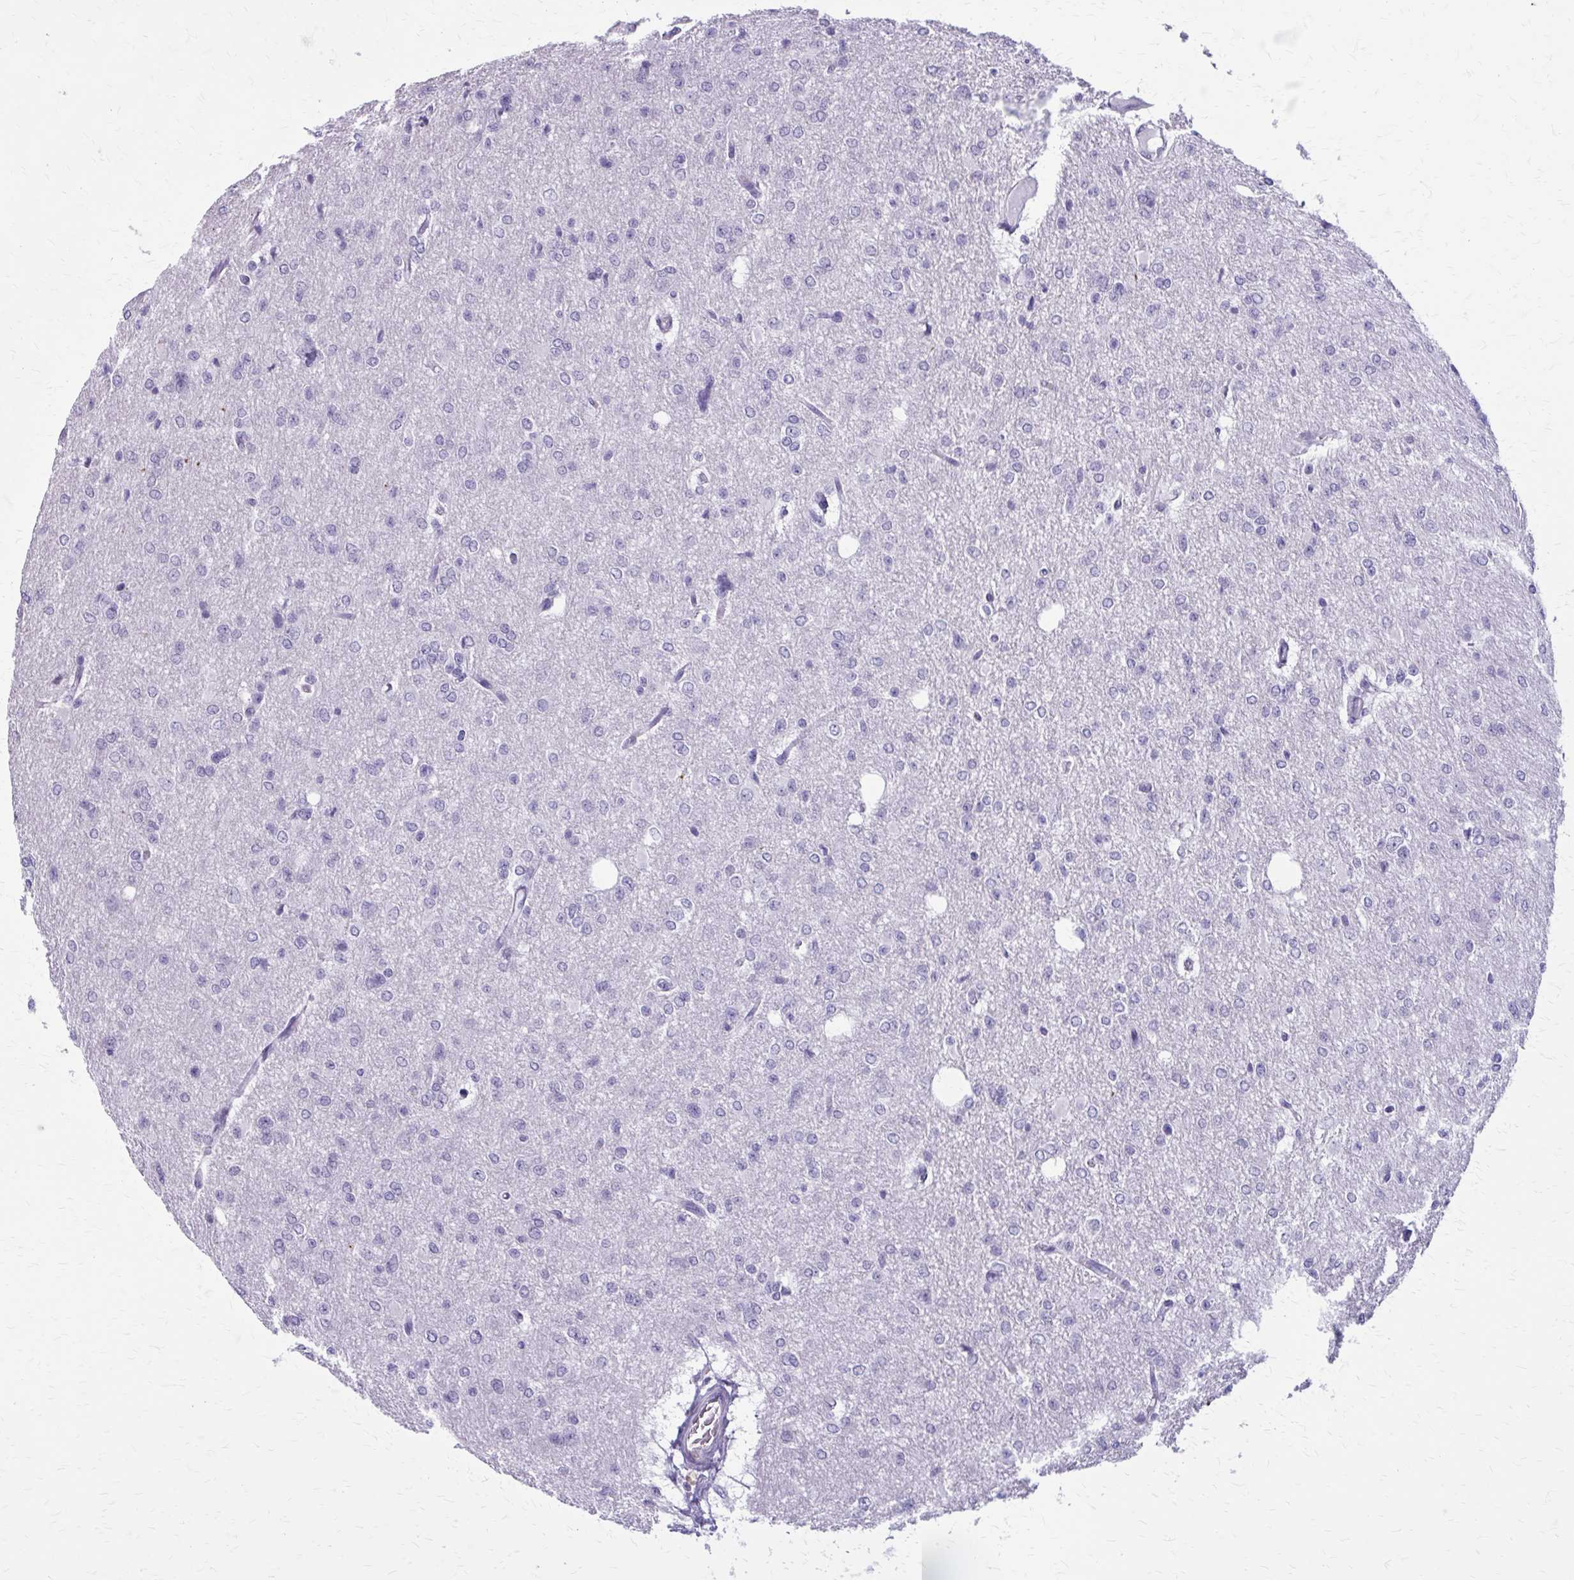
{"staining": {"intensity": "negative", "quantity": "none", "location": "none"}, "tissue": "glioma", "cell_type": "Tumor cells", "image_type": "cancer", "snomed": [{"axis": "morphology", "description": "Glioma, malignant, Low grade"}, {"axis": "topography", "description": "Brain"}], "caption": "Malignant glioma (low-grade) was stained to show a protein in brown. There is no significant expression in tumor cells.", "gene": "CASQ2", "patient": {"sex": "male", "age": 26}}